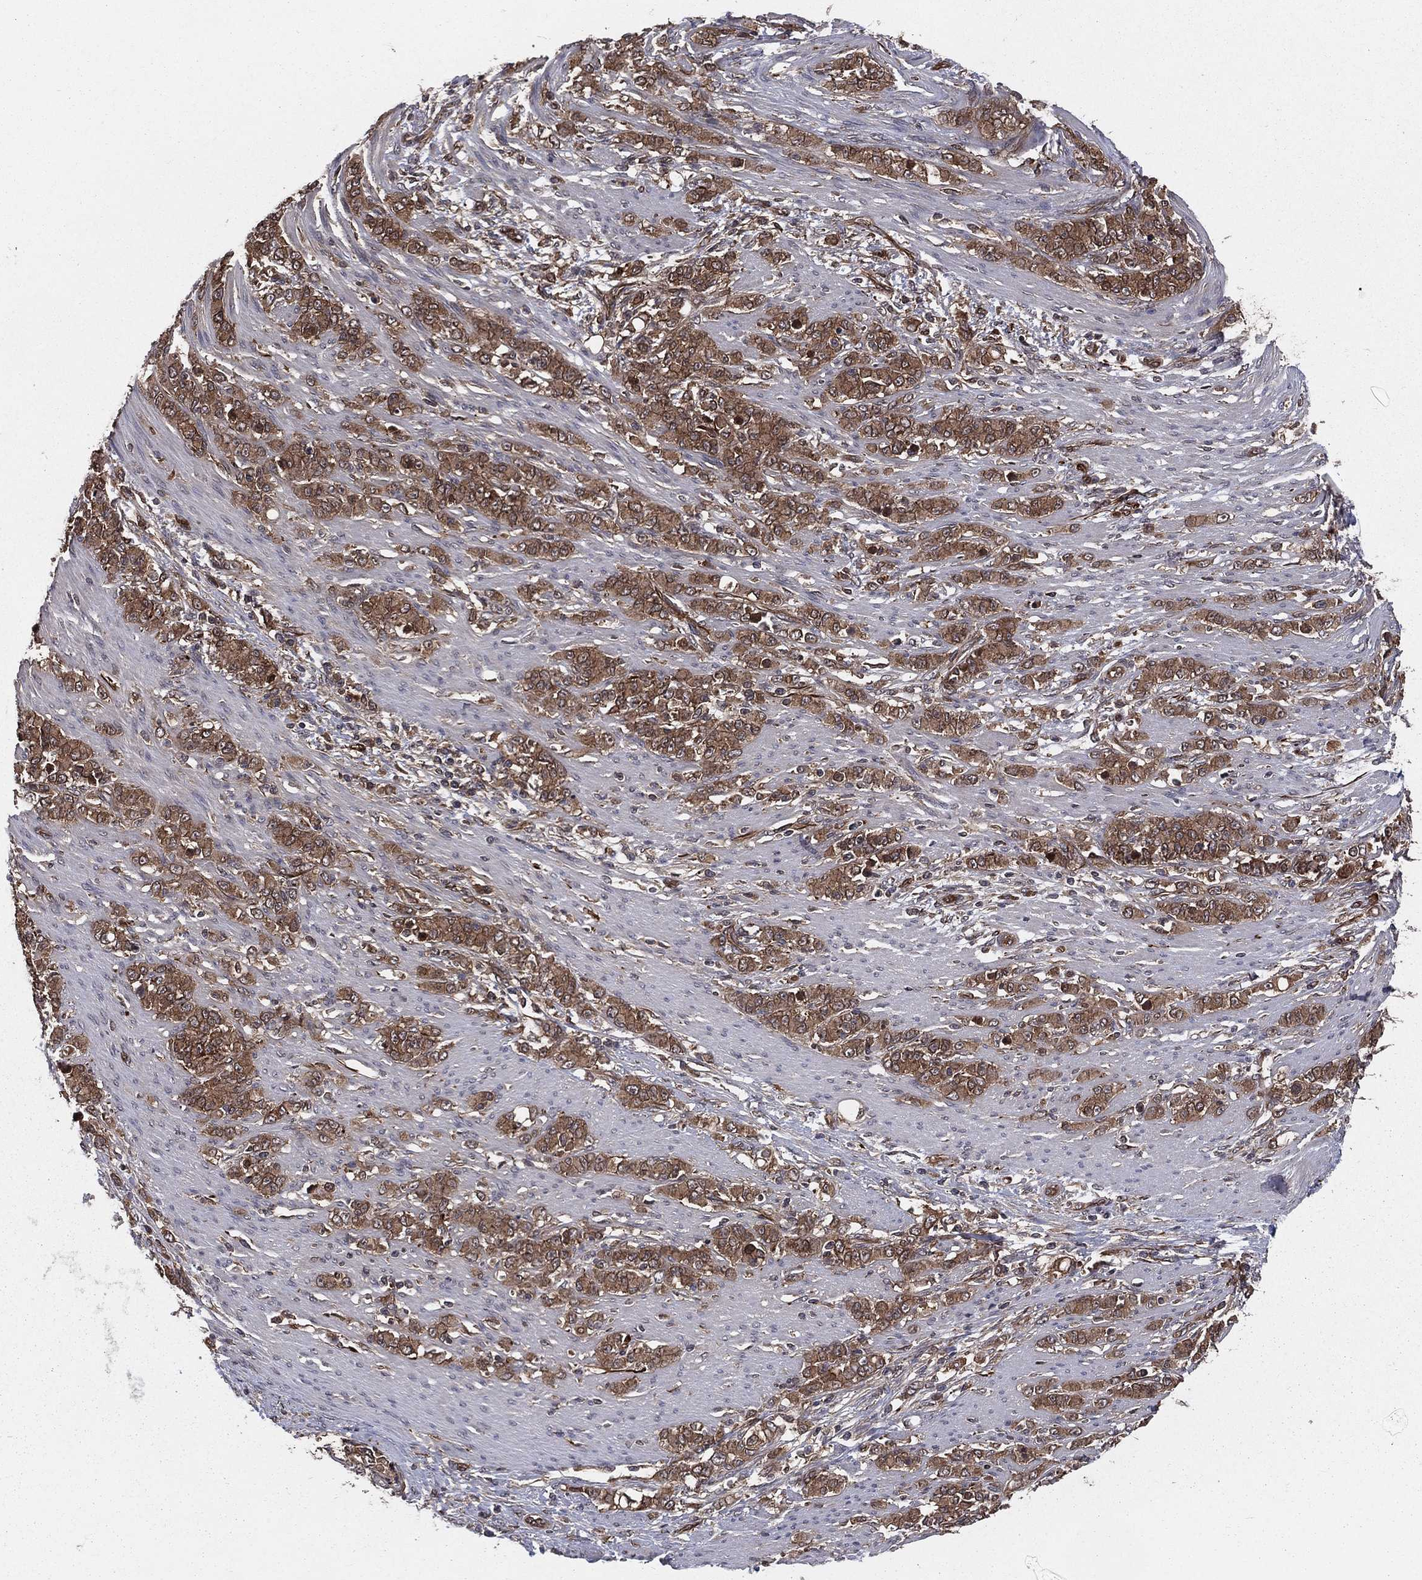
{"staining": {"intensity": "moderate", "quantity": ">75%", "location": "cytoplasmic/membranous"}, "tissue": "stomach cancer", "cell_type": "Tumor cells", "image_type": "cancer", "snomed": [{"axis": "morphology", "description": "Normal tissue, NOS"}, {"axis": "morphology", "description": "Adenocarcinoma, NOS"}, {"axis": "topography", "description": "Stomach"}], "caption": "Tumor cells reveal moderate cytoplasmic/membranous positivity in about >75% of cells in adenocarcinoma (stomach).", "gene": "CERT1", "patient": {"sex": "female", "age": 79}}